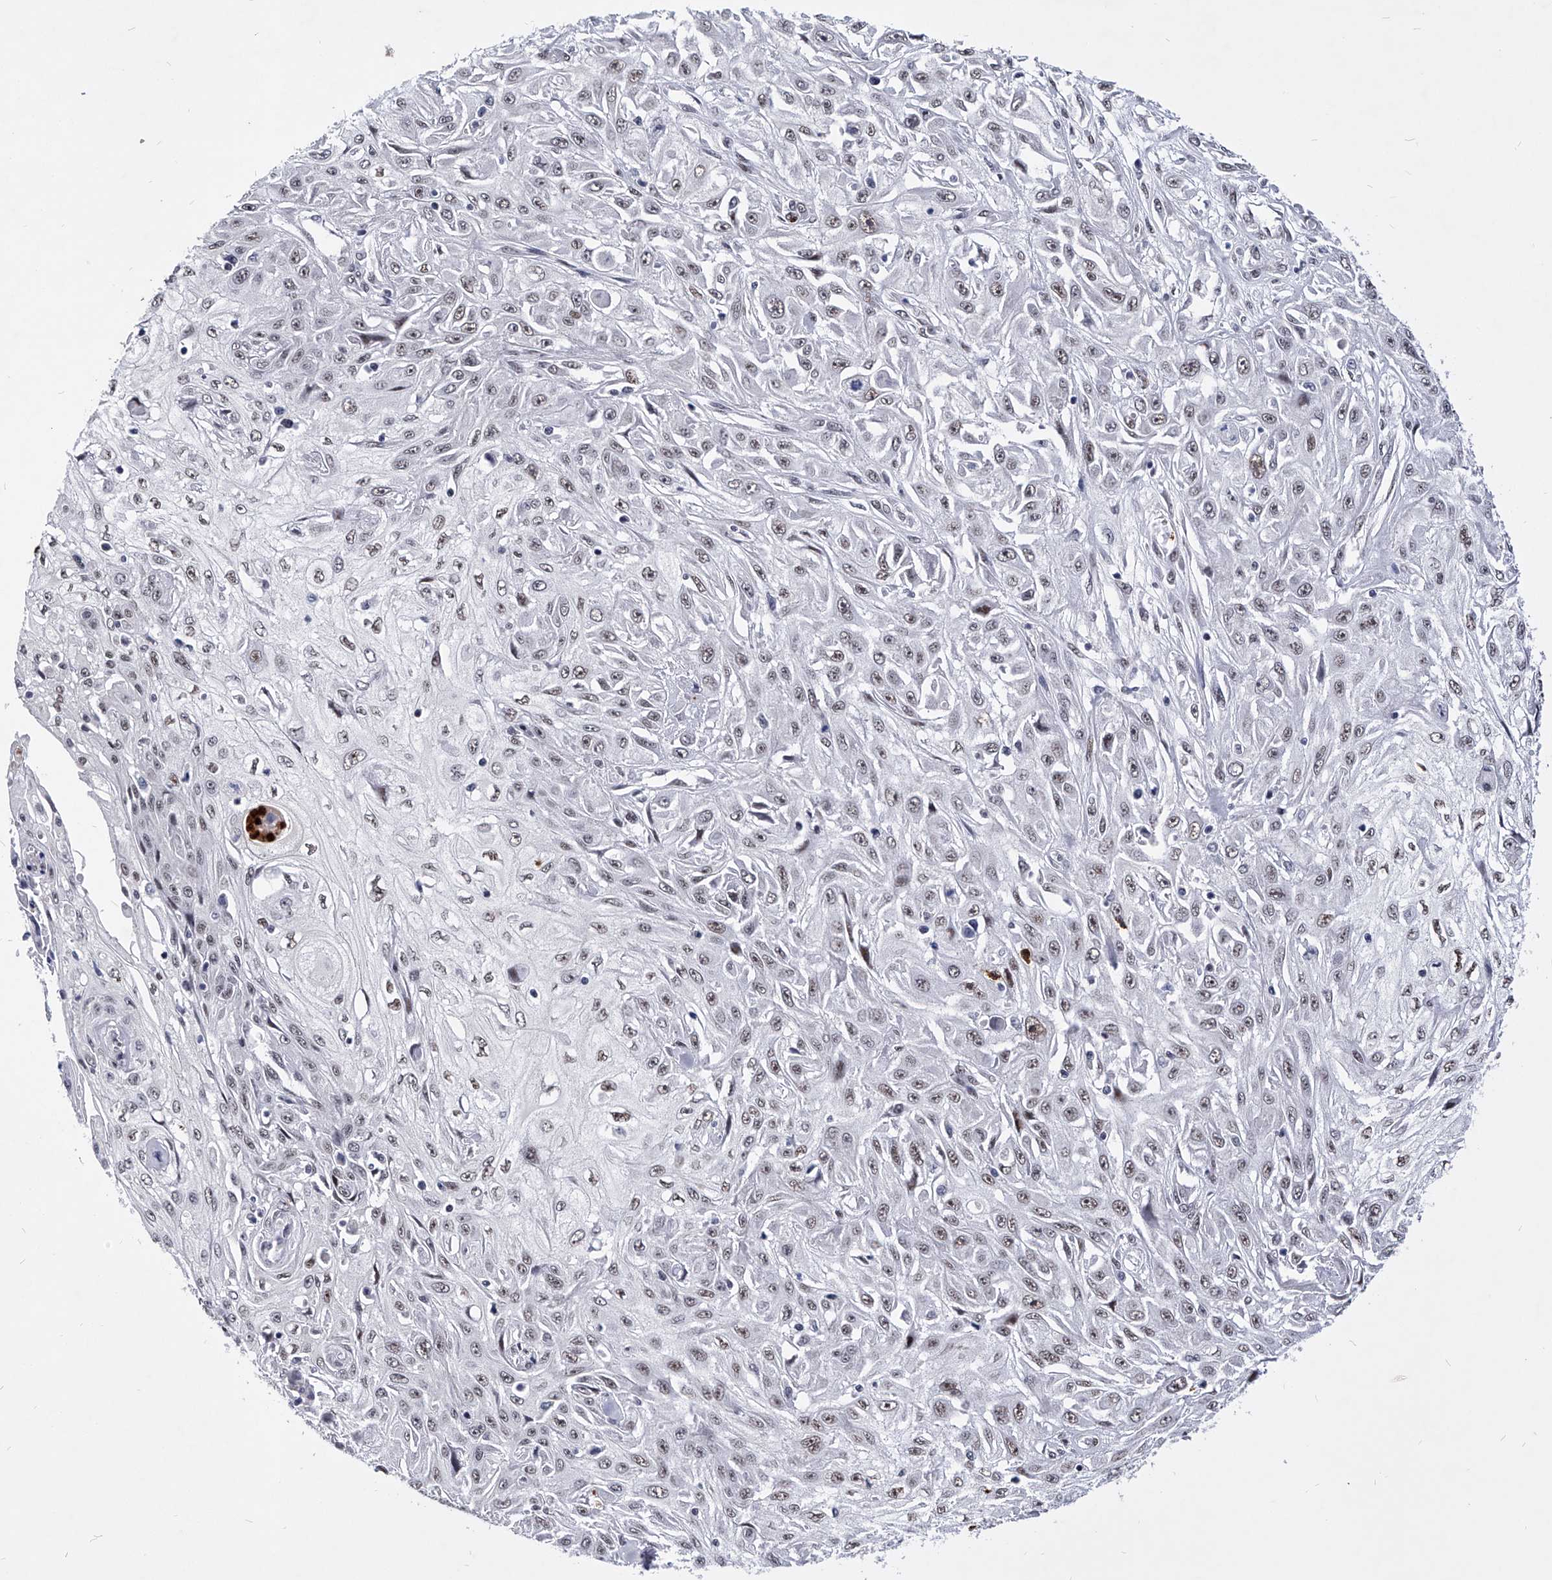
{"staining": {"intensity": "weak", "quantity": ">75%", "location": "nuclear"}, "tissue": "skin cancer", "cell_type": "Tumor cells", "image_type": "cancer", "snomed": [{"axis": "morphology", "description": "Squamous cell carcinoma, NOS"}, {"axis": "morphology", "description": "Squamous cell carcinoma, metastatic, NOS"}, {"axis": "topography", "description": "Skin"}, {"axis": "topography", "description": "Lymph node"}], "caption": "Tumor cells demonstrate weak nuclear staining in about >75% of cells in skin cancer (squamous cell carcinoma). (Brightfield microscopy of DAB IHC at high magnification).", "gene": "TESK2", "patient": {"sex": "male", "age": 75}}